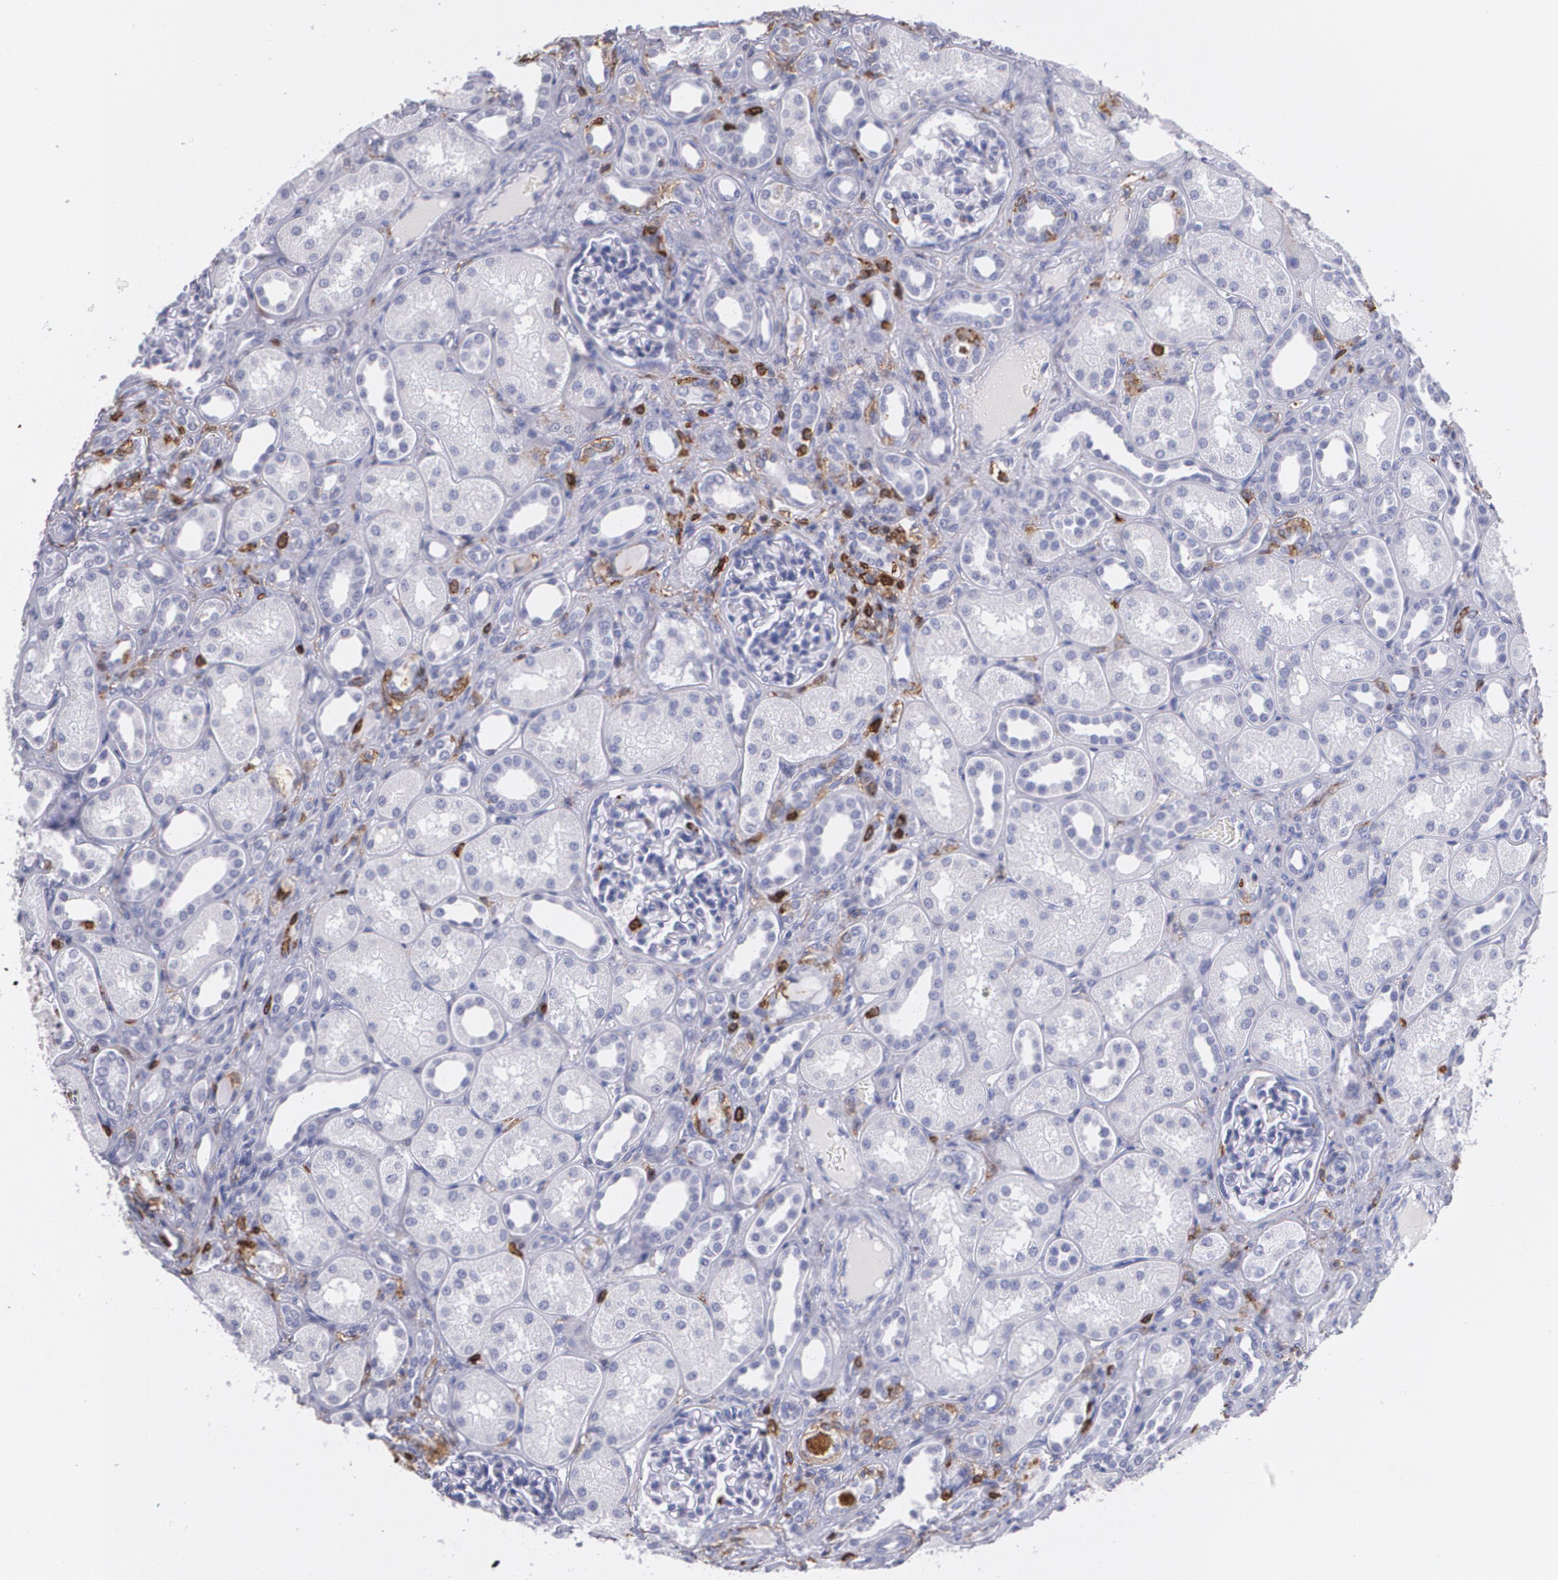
{"staining": {"intensity": "negative", "quantity": "none", "location": "none"}, "tissue": "kidney", "cell_type": "Cells in glomeruli", "image_type": "normal", "snomed": [{"axis": "morphology", "description": "Normal tissue, NOS"}, {"axis": "topography", "description": "Kidney"}], "caption": "Human kidney stained for a protein using immunohistochemistry (IHC) reveals no positivity in cells in glomeruli.", "gene": "PTPRC", "patient": {"sex": "male", "age": 7}}